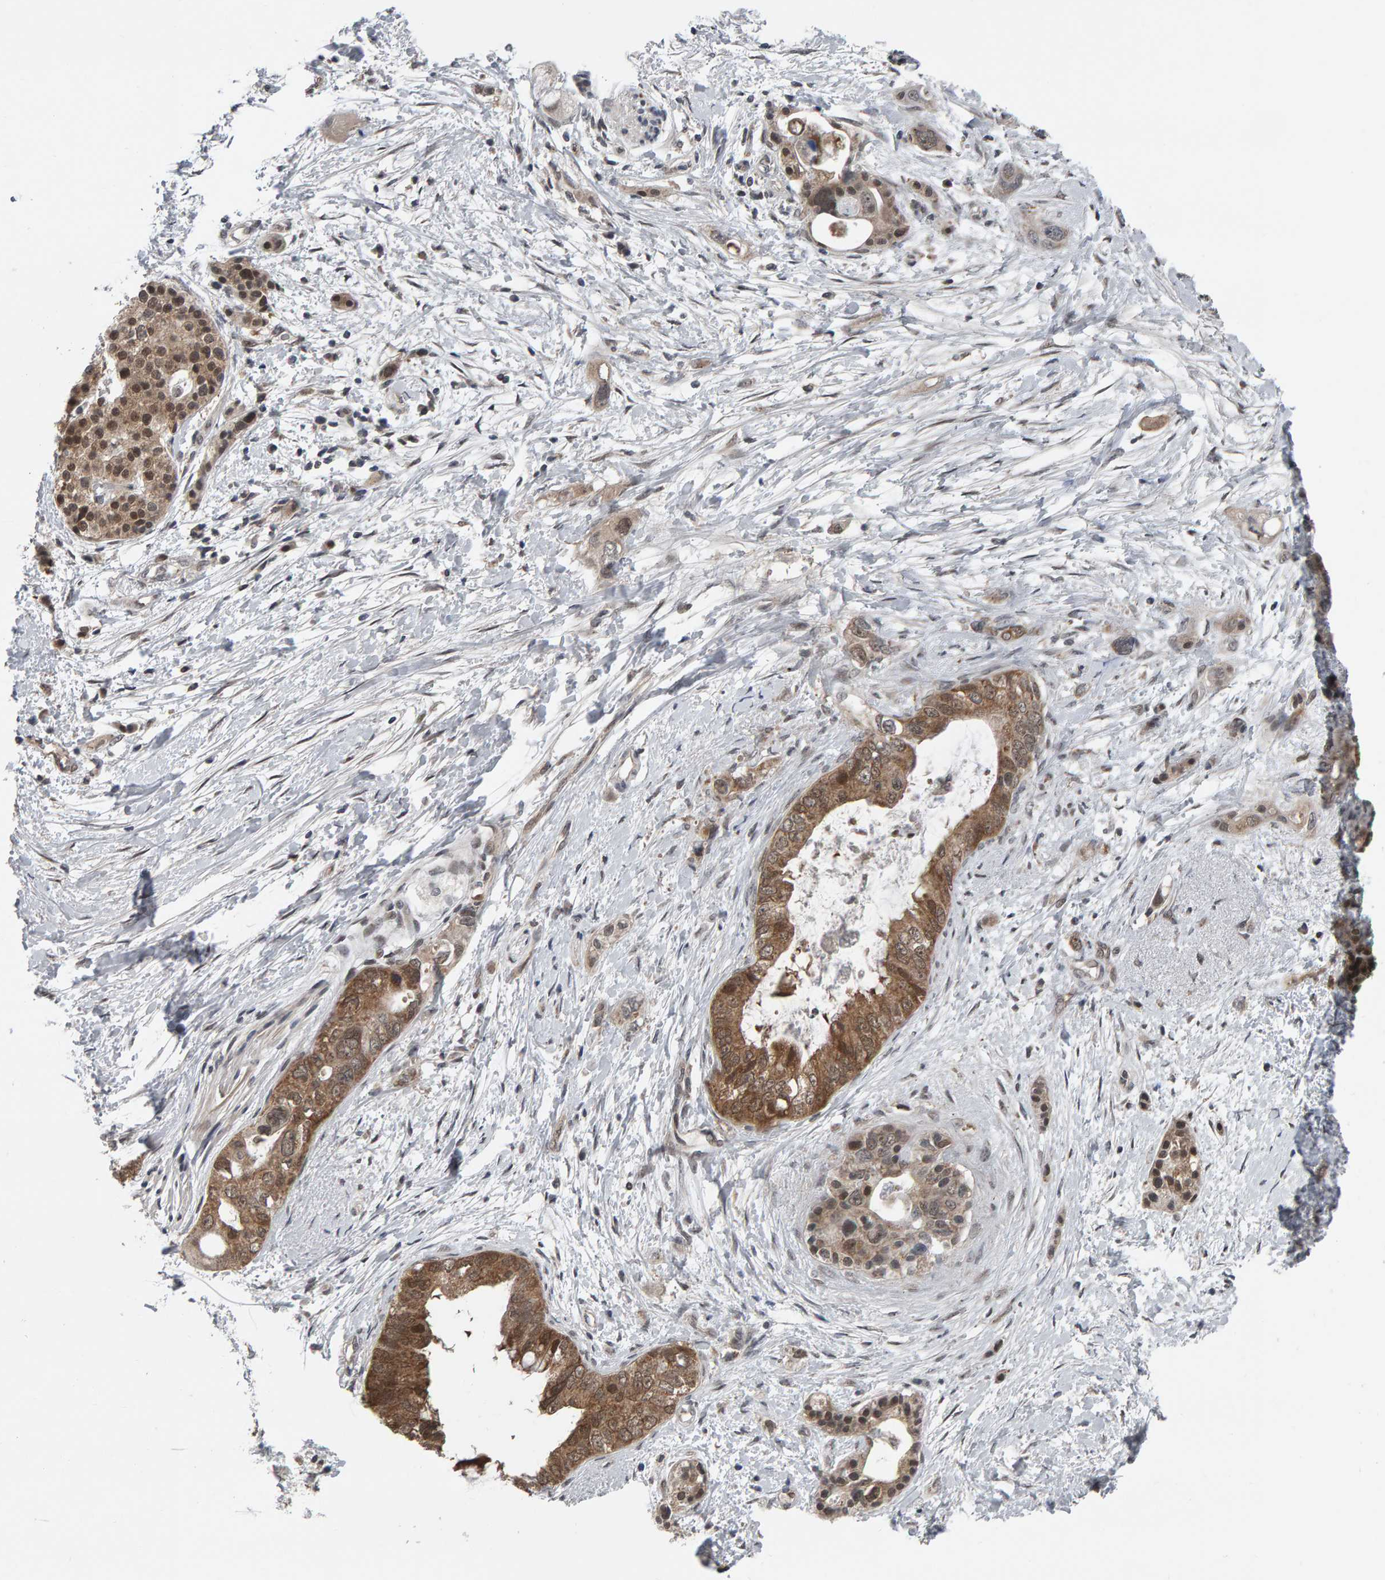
{"staining": {"intensity": "moderate", "quantity": "25%-75%", "location": "cytoplasmic/membranous,nuclear"}, "tissue": "pancreatic cancer", "cell_type": "Tumor cells", "image_type": "cancer", "snomed": [{"axis": "morphology", "description": "Adenocarcinoma, NOS"}, {"axis": "topography", "description": "Pancreas"}], "caption": "A photomicrograph showing moderate cytoplasmic/membranous and nuclear positivity in approximately 25%-75% of tumor cells in pancreatic cancer (adenocarcinoma), as visualized by brown immunohistochemical staining.", "gene": "COASY", "patient": {"sex": "female", "age": 56}}